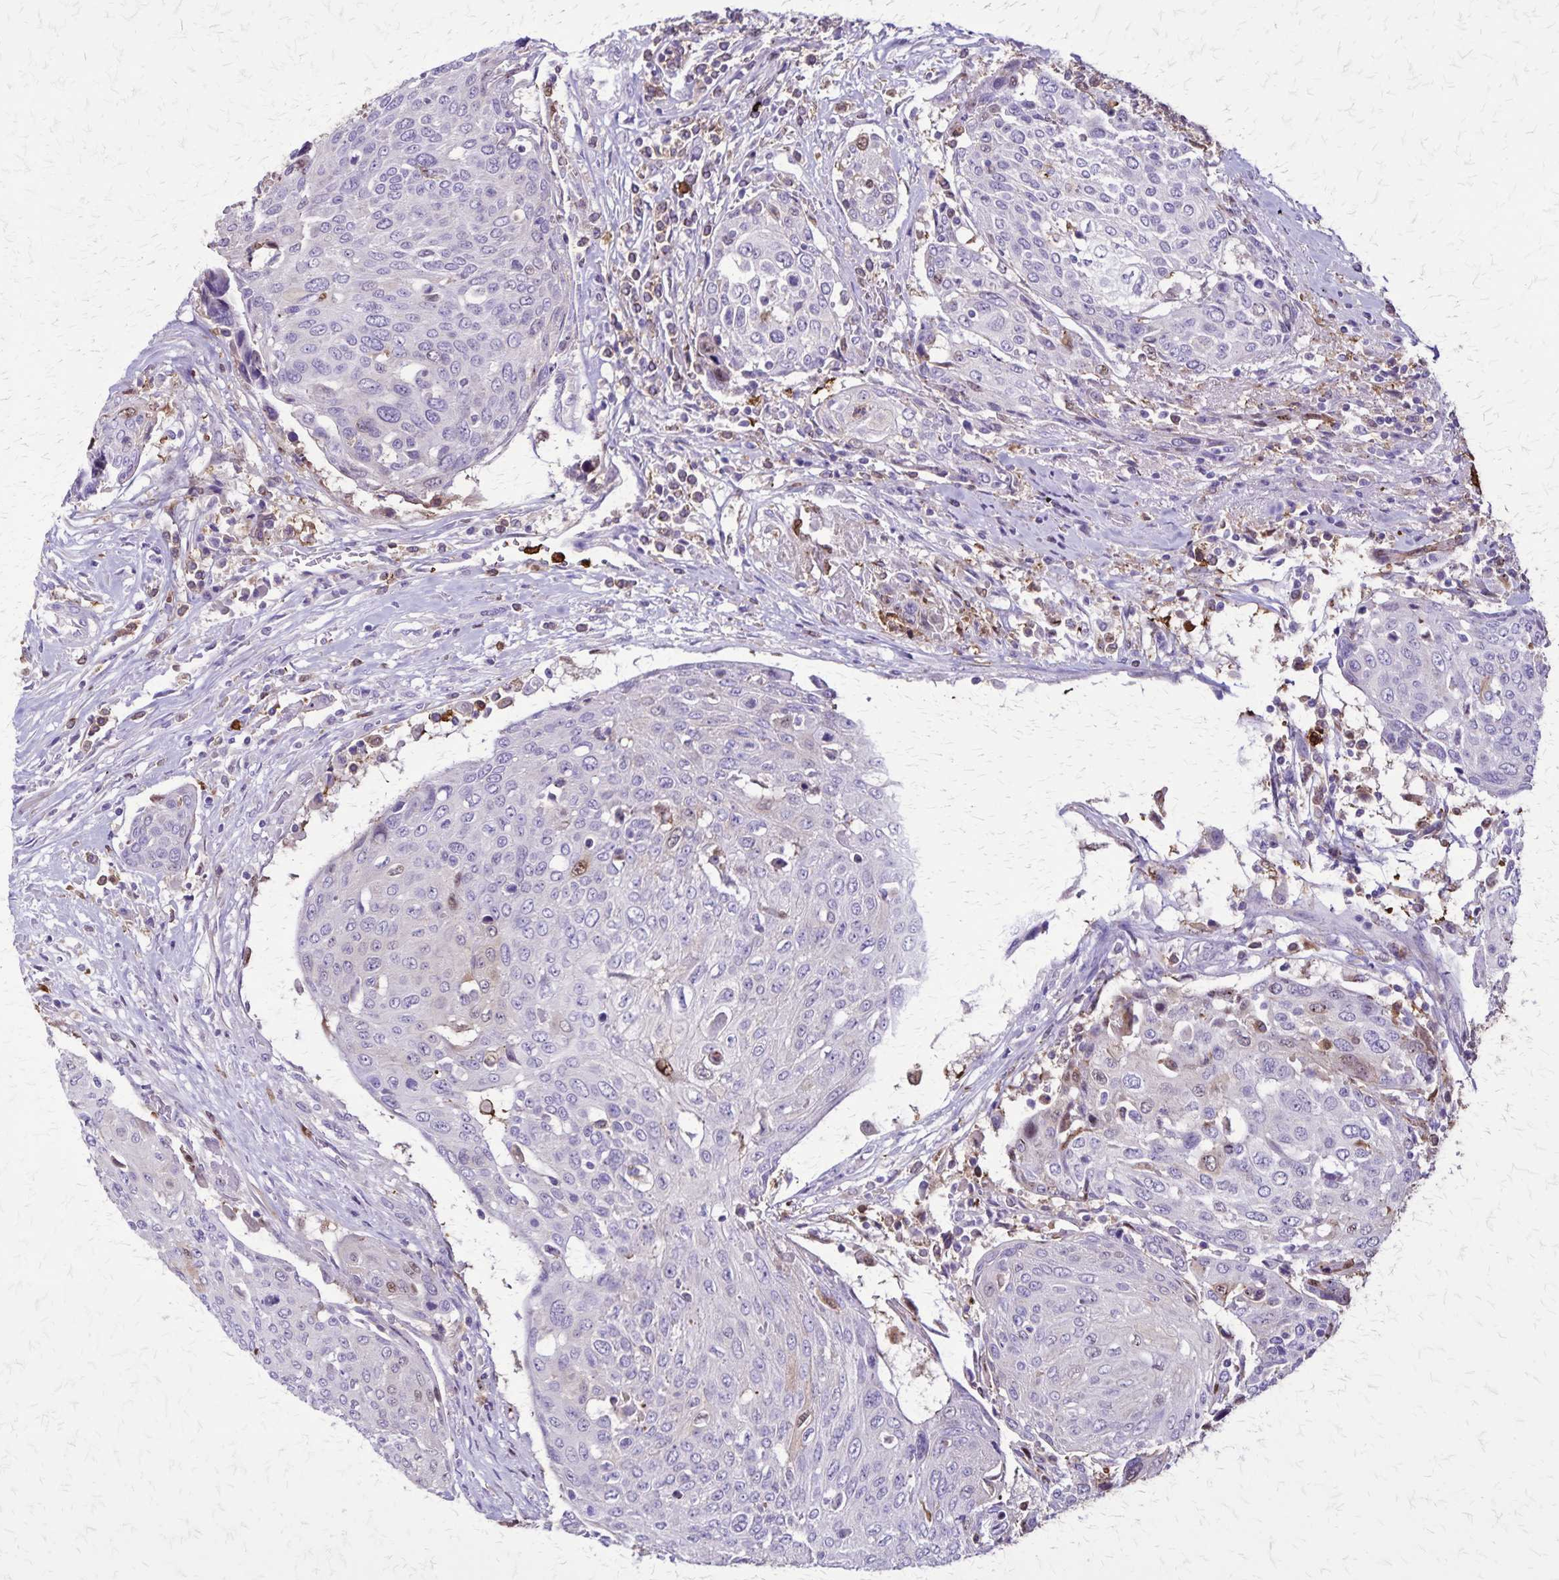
{"staining": {"intensity": "negative", "quantity": "none", "location": "none"}, "tissue": "urothelial cancer", "cell_type": "Tumor cells", "image_type": "cancer", "snomed": [{"axis": "morphology", "description": "Urothelial carcinoma, High grade"}, {"axis": "topography", "description": "Urinary bladder"}], "caption": "Tumor cells are negative for brown protein staining in urothelial carcinoma (high-grade).", "gene": "ULBP3", "patient": {"sex": "female", "age": 70}}